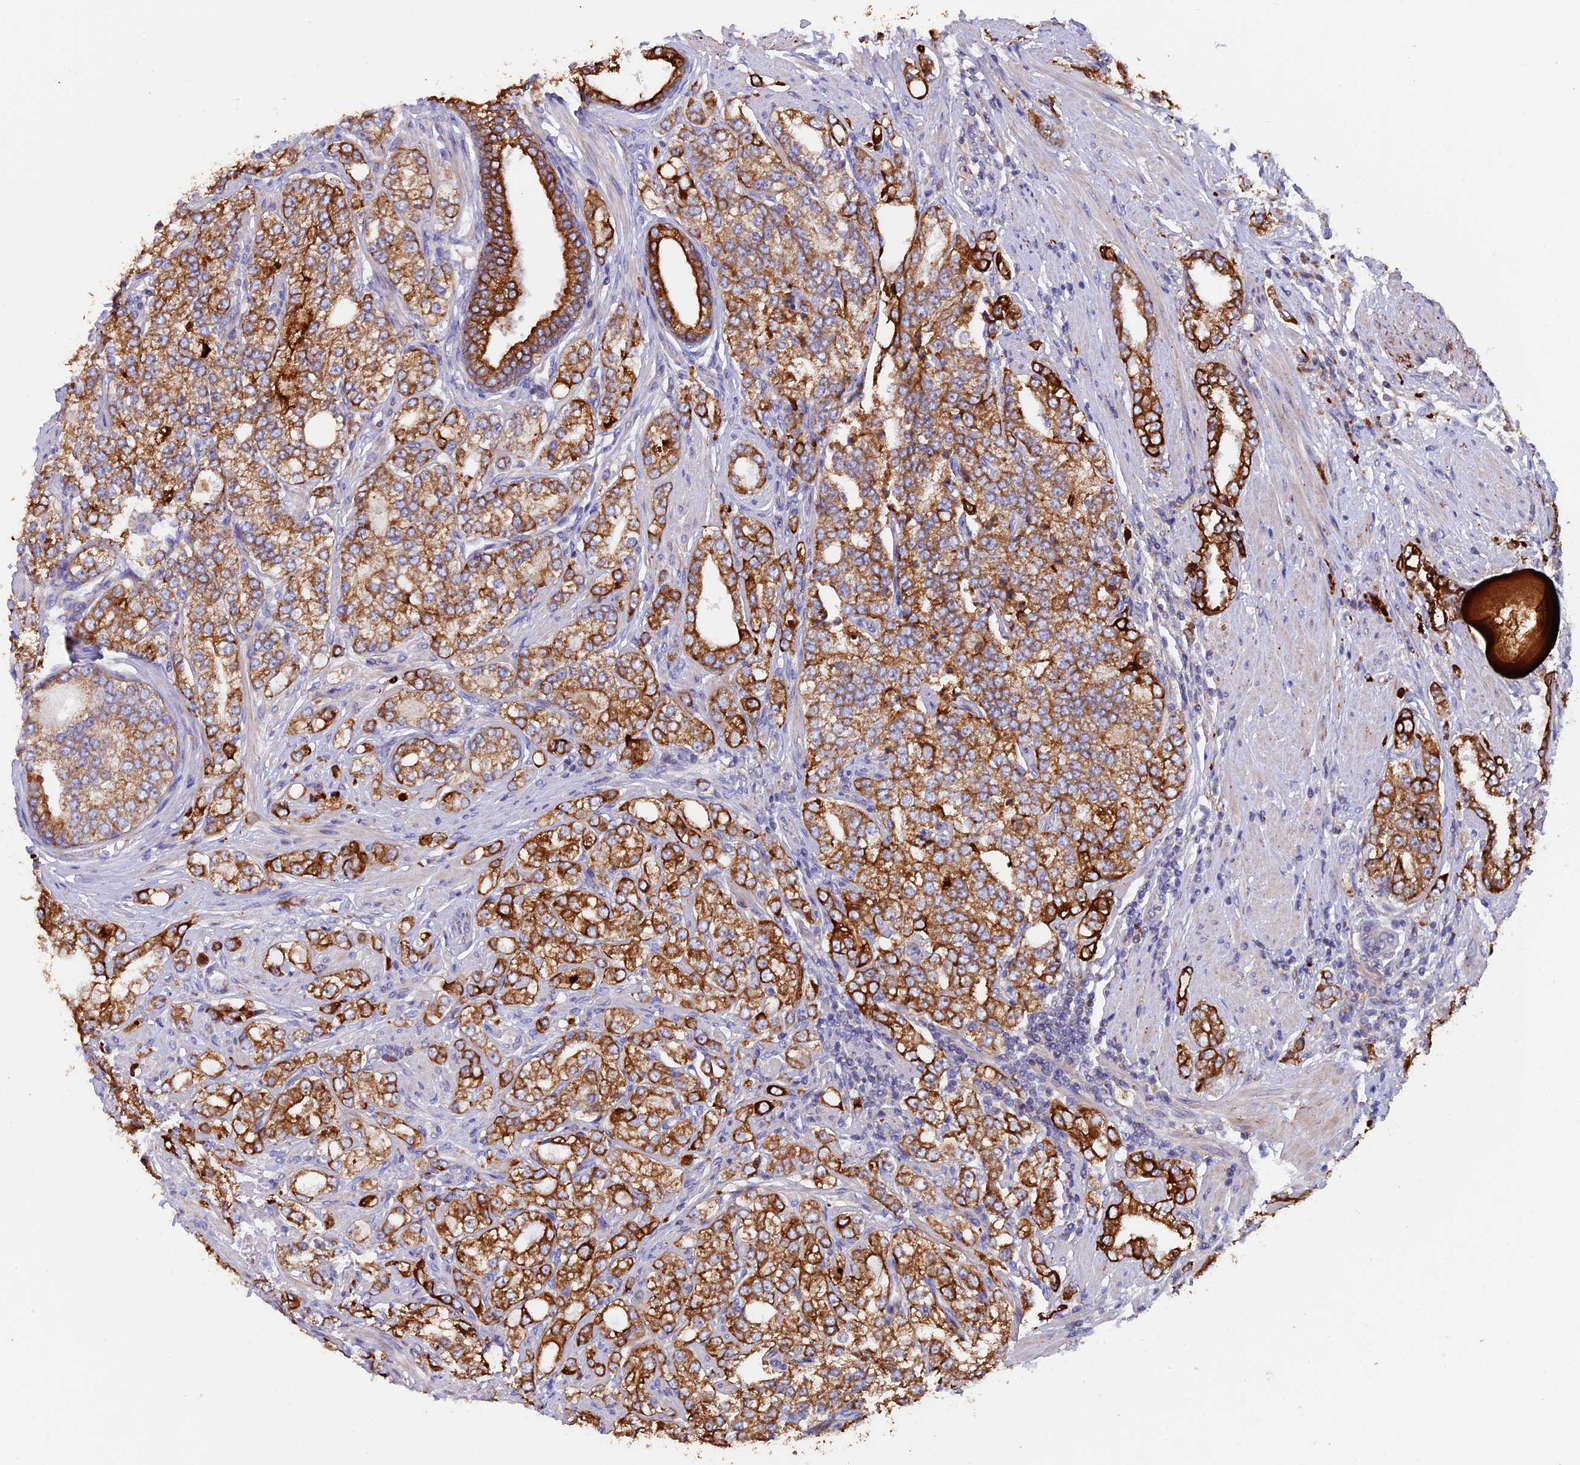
{"staining": {"intensity": "strong", "quantity": ">75%", "location": "cytoplasmic/membranous"}, "tissue": "prostate cancer", "cell_type": "Tumor cells", "image_type": "cancer", "snomed": [{"axis": "morphology", "description": "Adenocarcinoma, High grade"}, {"axis": "topography", "description": "Prostate"}], "caption": "Human prostate adenocarcinoma (high-grade) stained with a protein marker exhibits strong staining in tumor cells.", "gene": "PTPN9", "patient": {"sex": "male", "age": 64}}